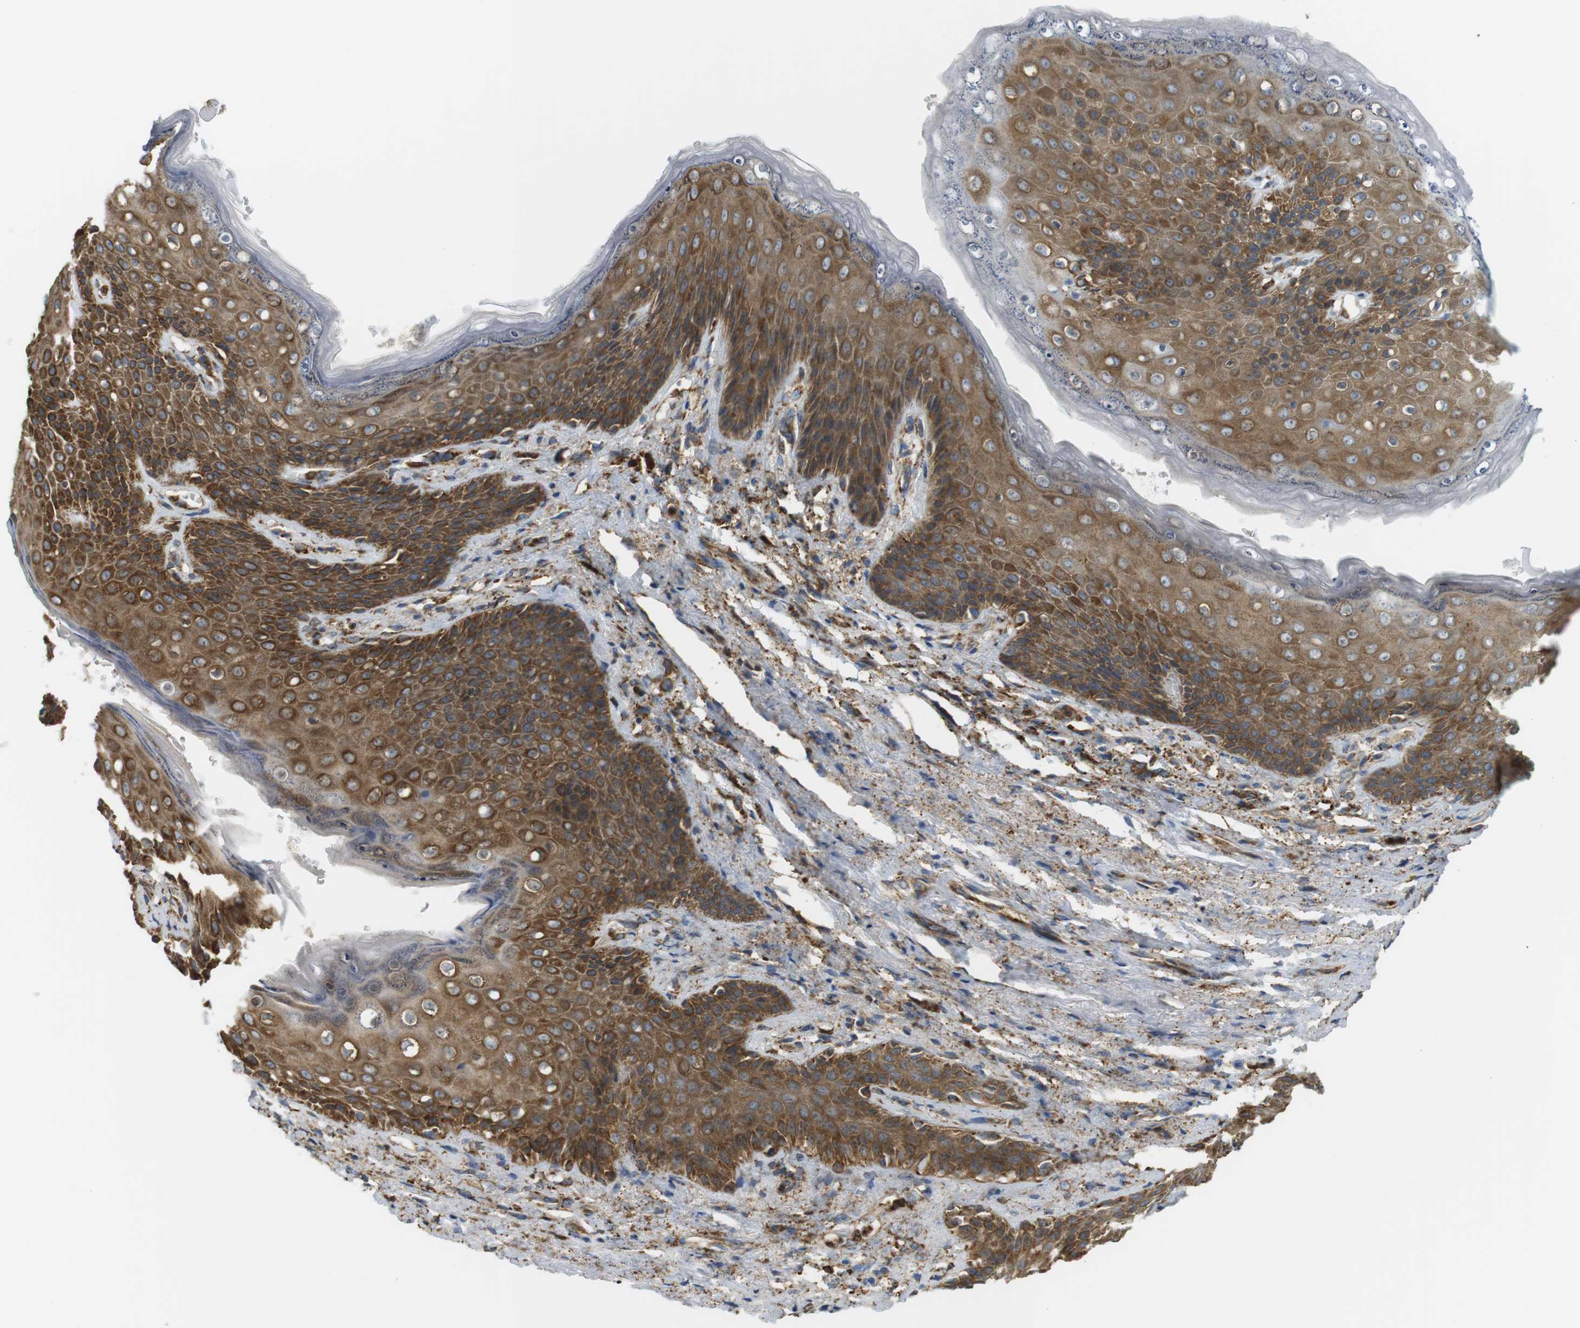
{"staining": {"intensity": "moderate", "quantity": ">75%", "location": "cytoplasmic/membranous"}, "tissue": "skin", "cell_type": "Epidermal cells", "image_type": "normal", "snomed": [{"axis": "morphology", "description": "Normal tissue, NOS"}, {"axis": "topography", "description": "Anal"}], "caption": "The micrograph shows immunohistochemical staining of unremarkable skin. There is moderate cytoplasmic/membranous staining is appreciated in approximately >75% of epidermal cells. The protein of interest is shown in brown color, while the nuclei are stained blue.", "gene": "MBOAT2", "patient": {"sex": "female", "age": 46}}